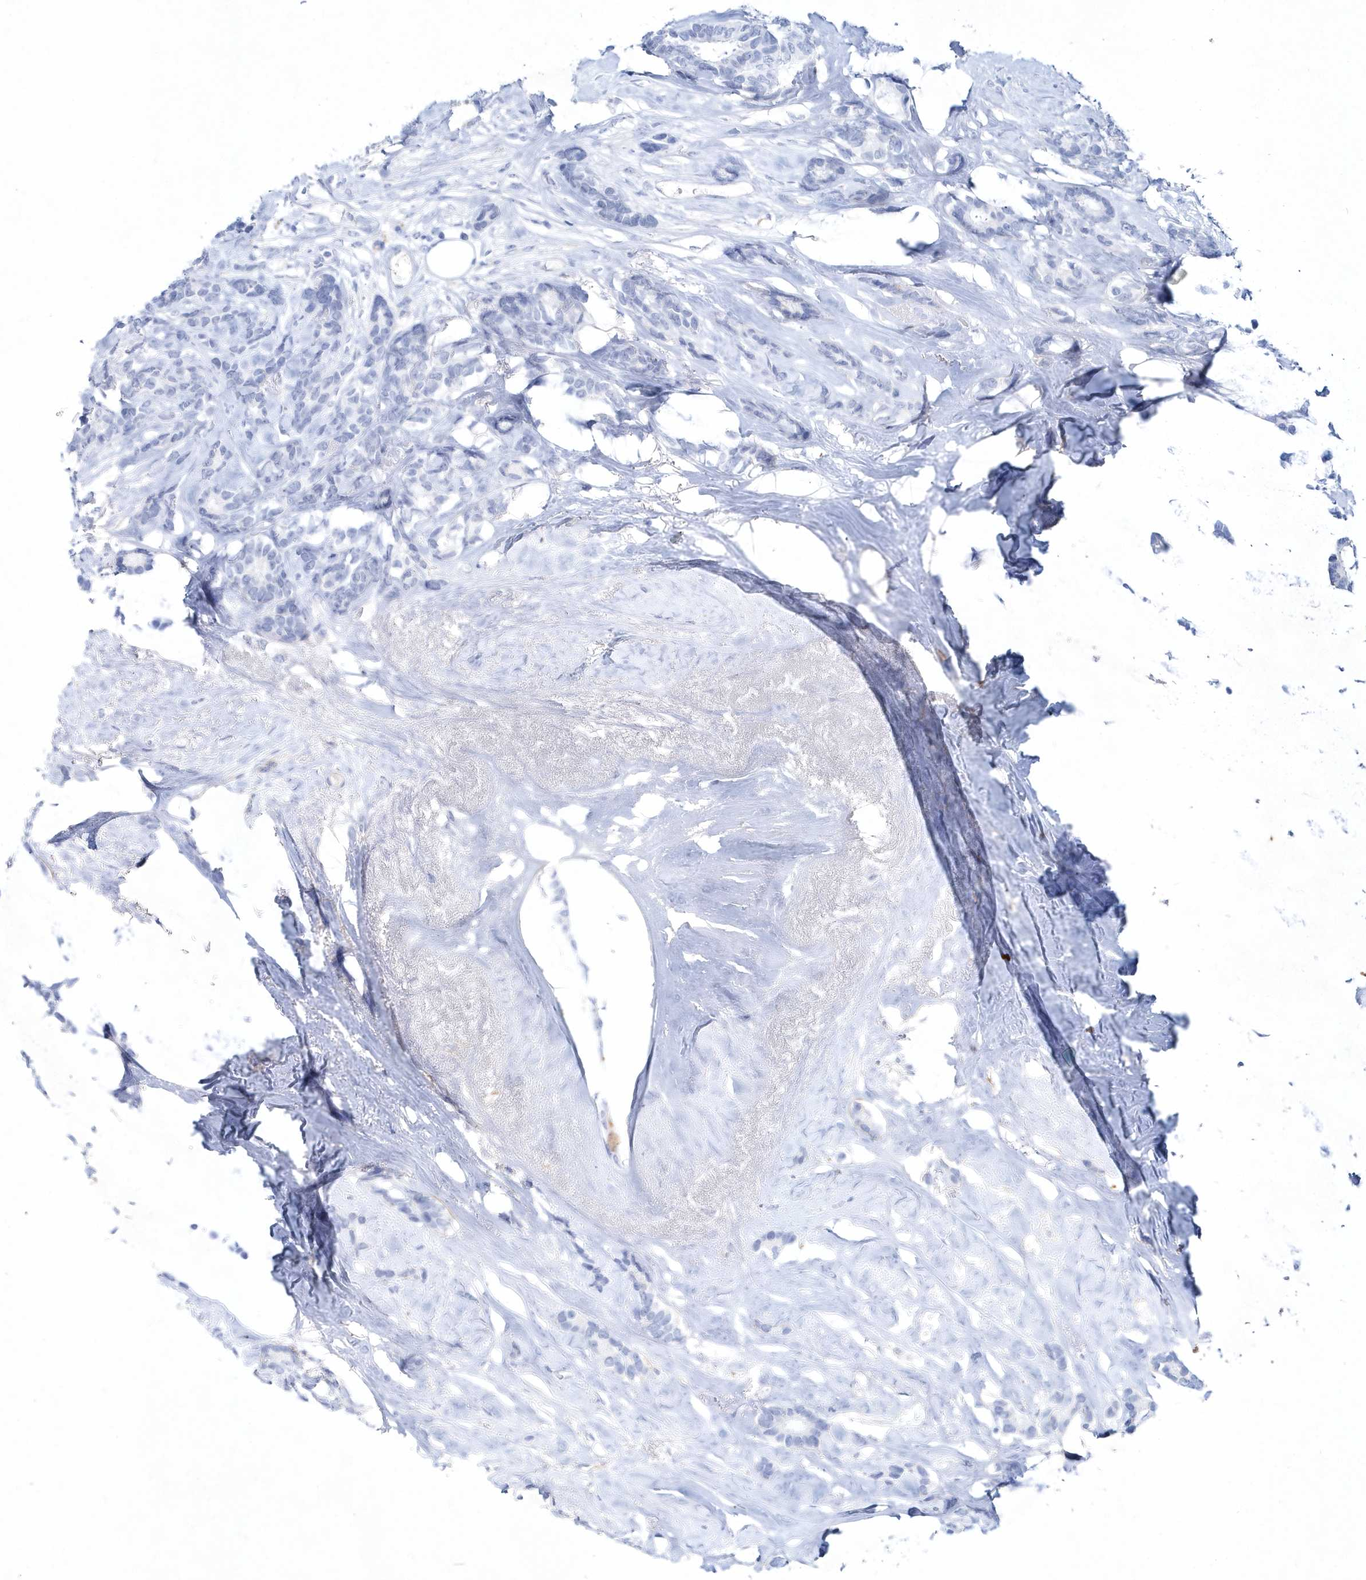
{"staining": {"intensity": "negative", "quantity": "none", "location": "none"}, "tissue": "breast cancer", "cell_type": "Tumor cells", "image_type": "cancer", "snomed": [{"axis": "morphology", "description": "Duct carcinoma"}, {"axis": "topography", "description": "Breast"}], "caption": "Protein analysis of intraductal carcinoma (breast) demonstrates no significant expression in tumor cells.", "gene": "SPINK7", "patient": {"sex": "female", "age": 87}}